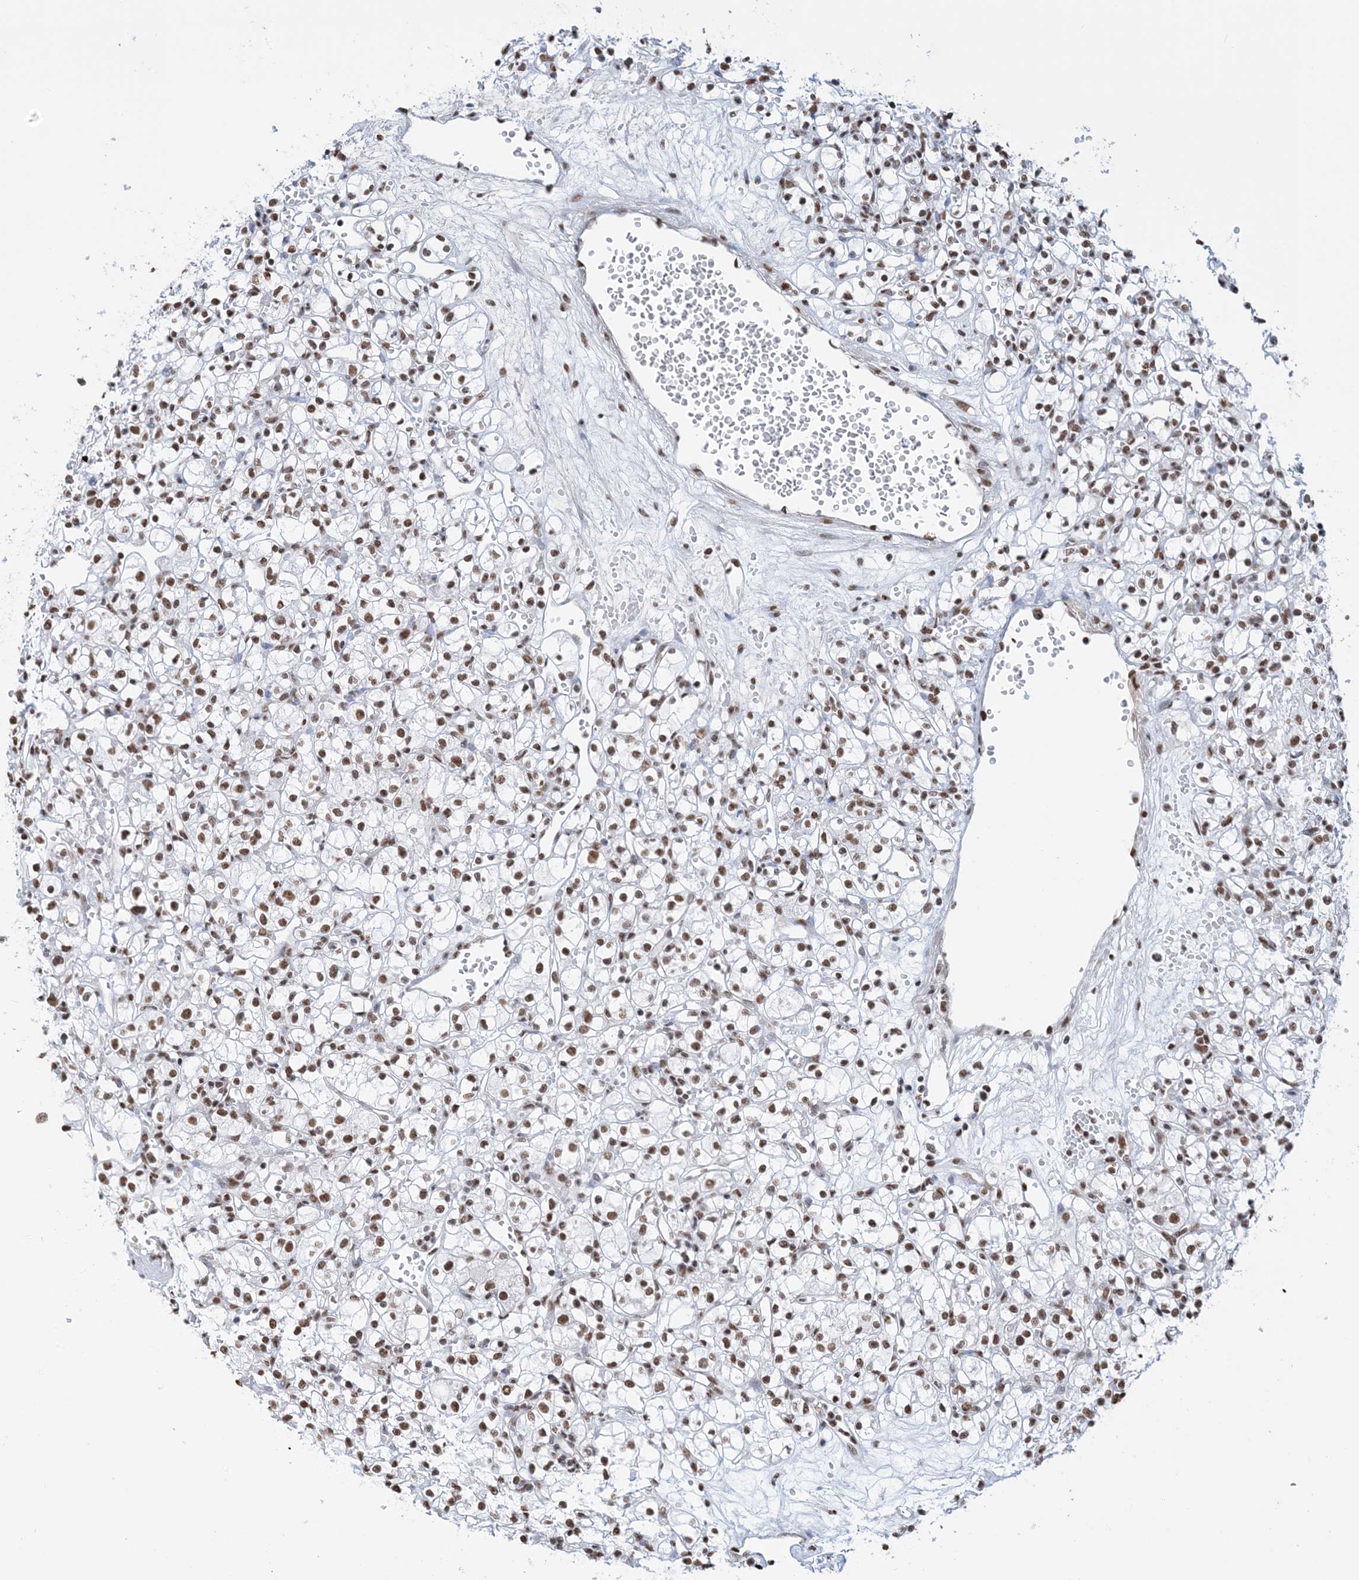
{"staining": {"intensity": "moderate", "quantity": ">75%", "location": "nuclear"}, "tissue": "renal cancer", "cell_type": "Tumor cells", "image_type": "cancer", "snomed": [{"axis": "morphology", "description": "Adenocarcinoma, NOS"}, {"axis": "topography", "description": "Kidney"}], "caption": "A high-resolution histopathology image shows immunohistochemistry (IHC) staining of renal cancer, which demonstrates moderate nuclear positivity in about >75% of tumor cells.", "gene": "ZNF792", "patient": {"sex": "female", "age": 59}}